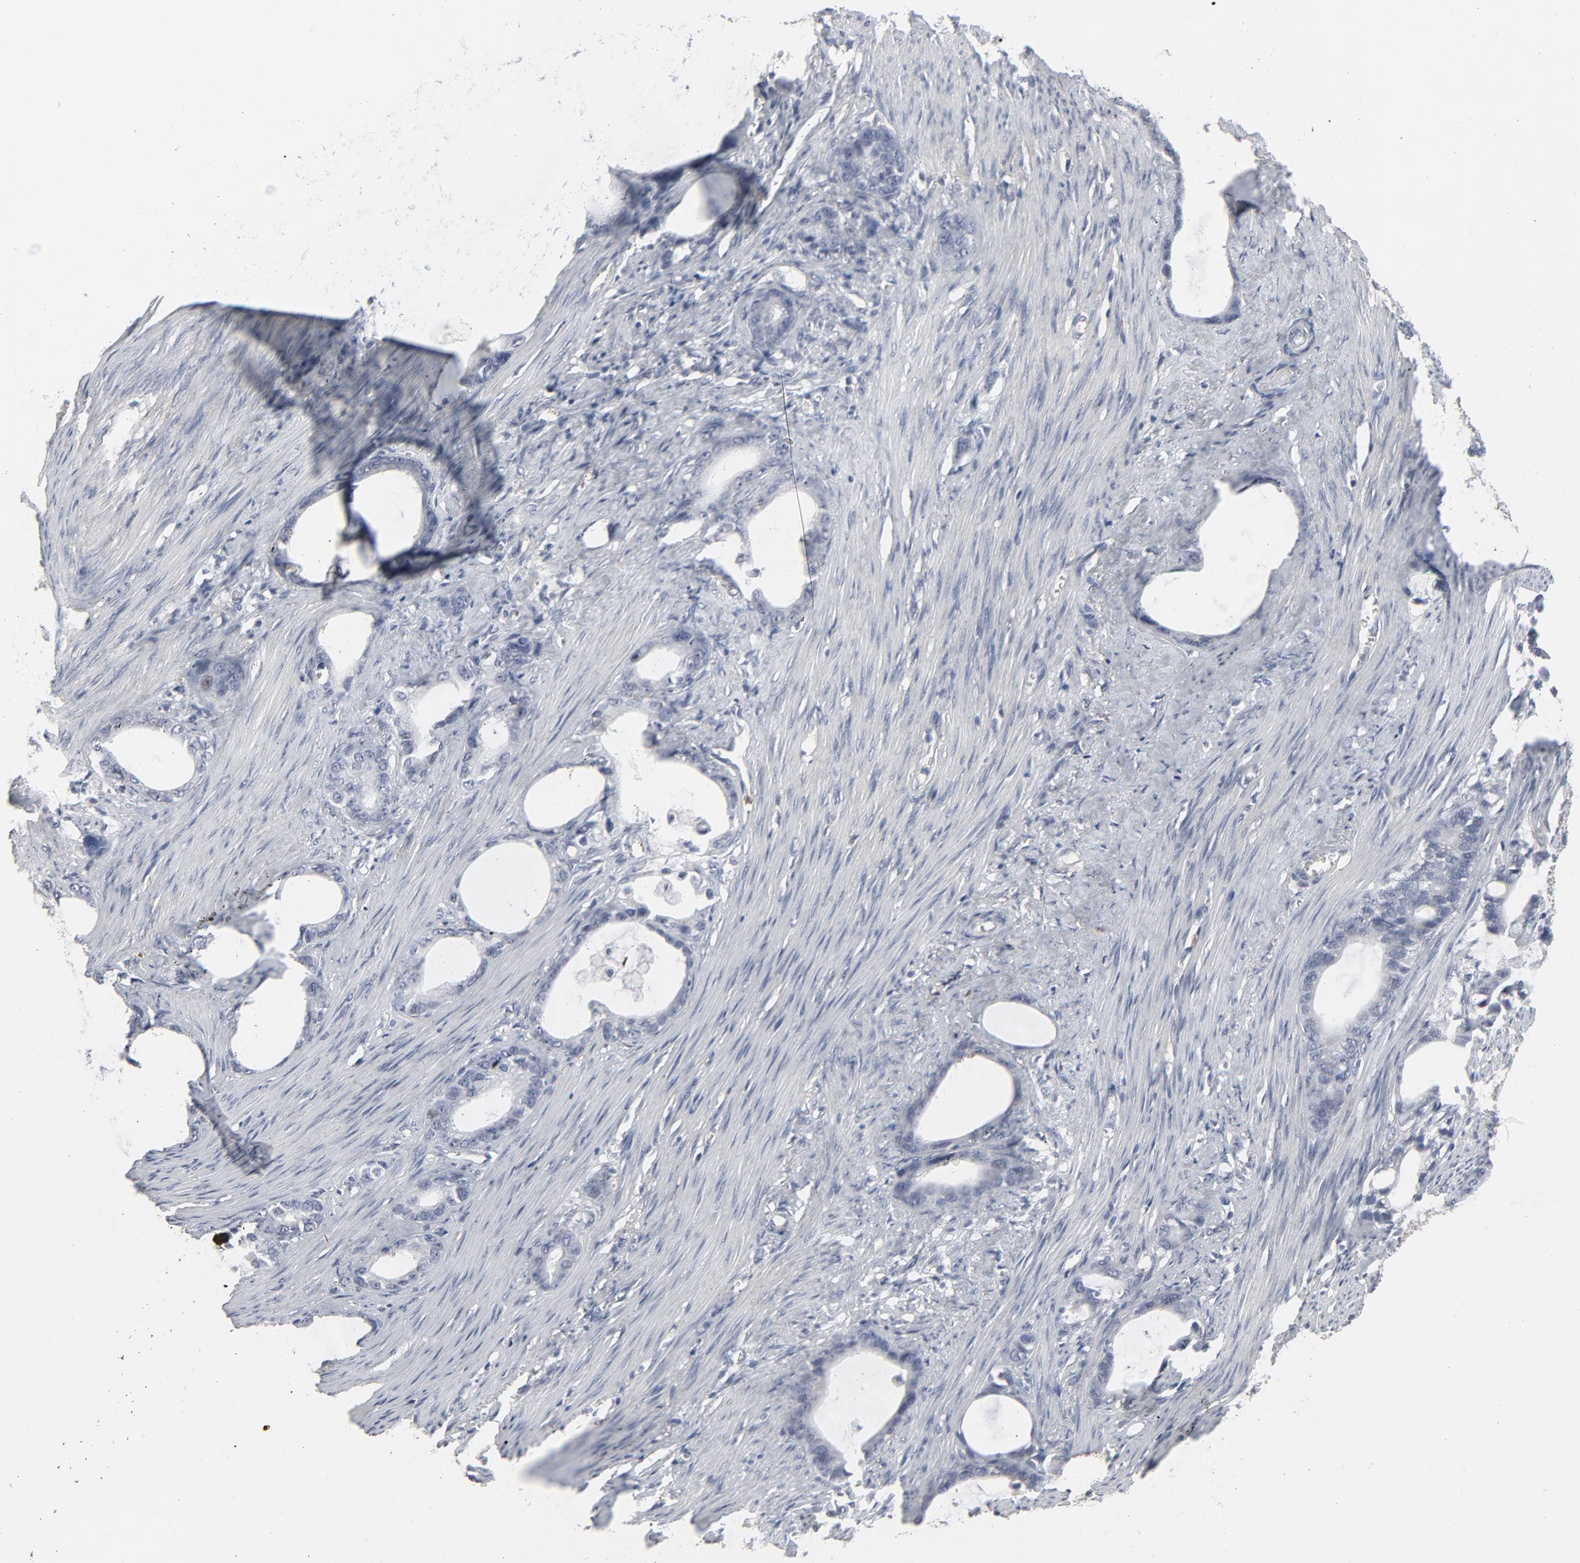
{"staining": {"intensity": "negative", "quantity": "none", "location": "none"}, "tissue": "stomach cancer", "cell_type": "Tumor cells", "image_type": "cancer", "snomed": [{"axis": "morphology", "description": "Adenocarcinoma, NOS"}, {"axis": "topography", "description": "Stomach"}], "caption": "Immunohistochemical staining of human stomach adenocarcinoma displays no significant staining in tumor cells.", "gene": "JAM3", "patient": {"sex": "female", "age": 75}}